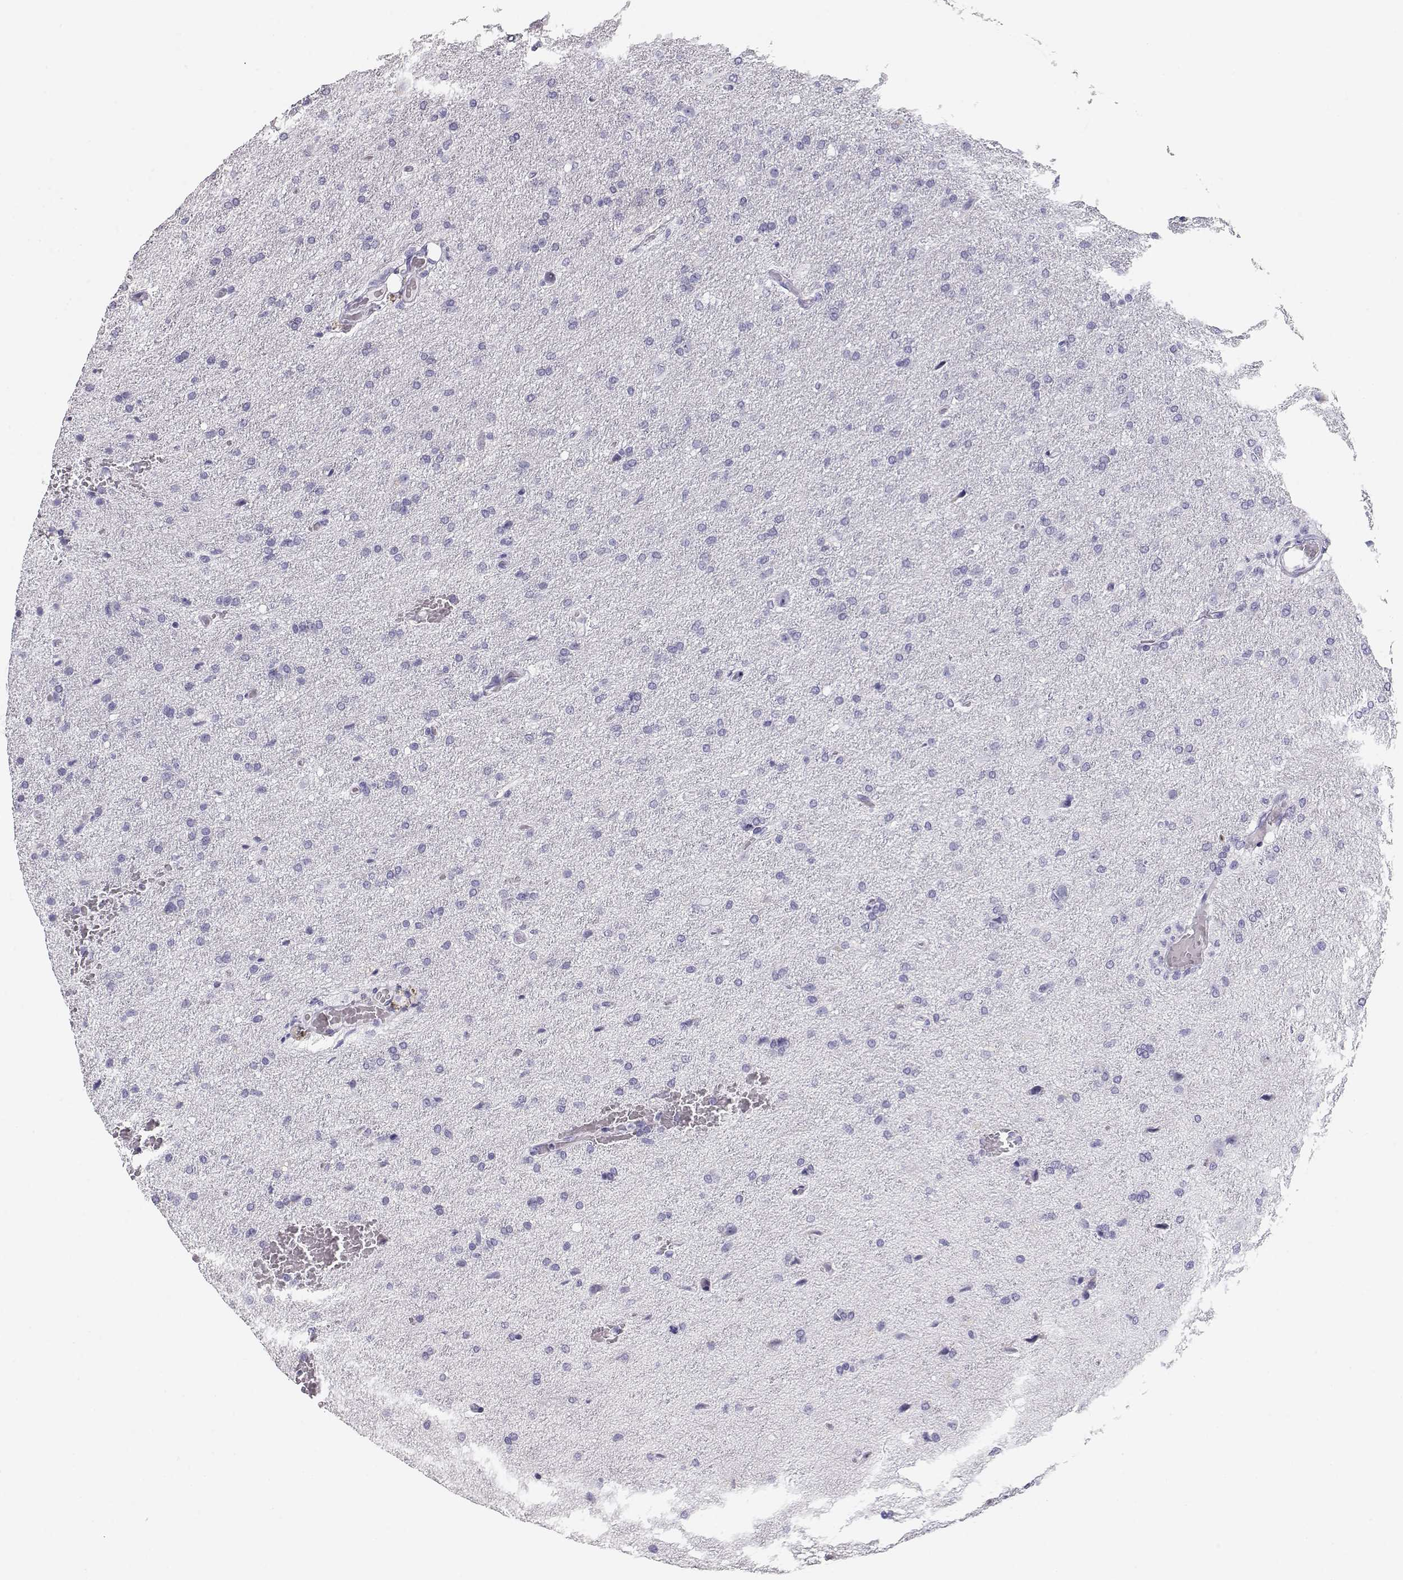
{"staining": {"intensity": "negative", "quantity": "none", "location": "none"}, "tissue": "glioma", "cell_type": "Tumor cells", "image_type": "cancer", "snomed": [{"axis": "morphology", "description": "Glioma, malignant, High grade"}, {"axis": "topography", "description": "Brain"}], "caption": "This is a photomicrograph of IHC staining of glioma, which shows no positivity in tumor cells.", "gene": "MAGEC1", "patient": {"sex": "male", "age": 68}}